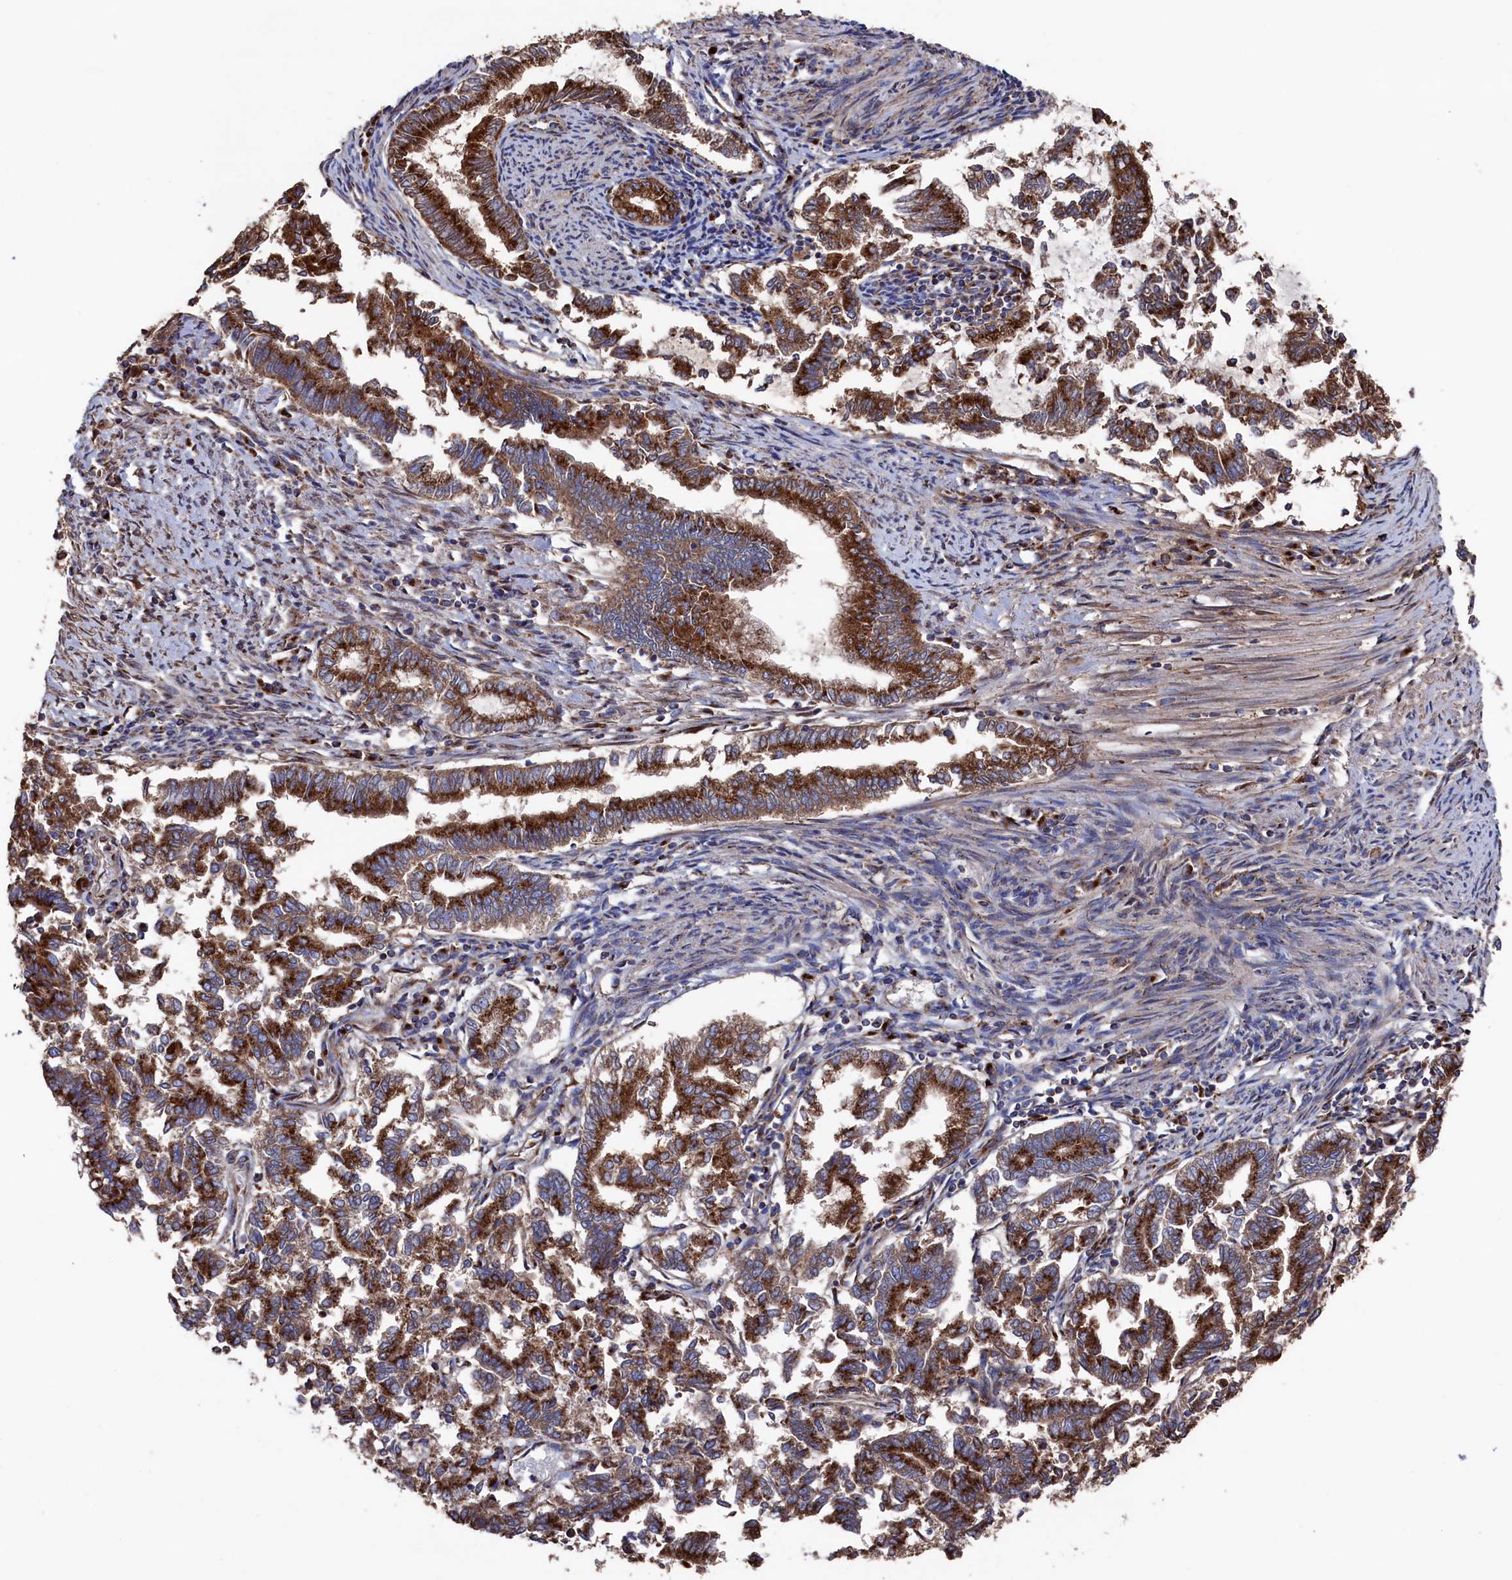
{"staining": {"intensity": "strong", "quantity": ">75%", "location": "cytoplasmic/membranous"}, "tissue": "endometrial cancer", "cell_type": "Tumor cells", "image_type": "cancer", "snomed": [{"axis": "morphology", "description": "Adenocarcinoma, NOS"}, {"axis": "topography", "description": "Endometrium"}], "caption": "IHC of human adenocarcinoma (endometrial) reveals high levels of strong cytoplasmic/membranous expression in about >75% of tumor cells. The protein is stained brown, and the nuclei are stained in blue (DAB IHC with brightfield microscopy, high magnification).", "gene": "PRRC1", "patient": {"sex": "female", "age": 79}}